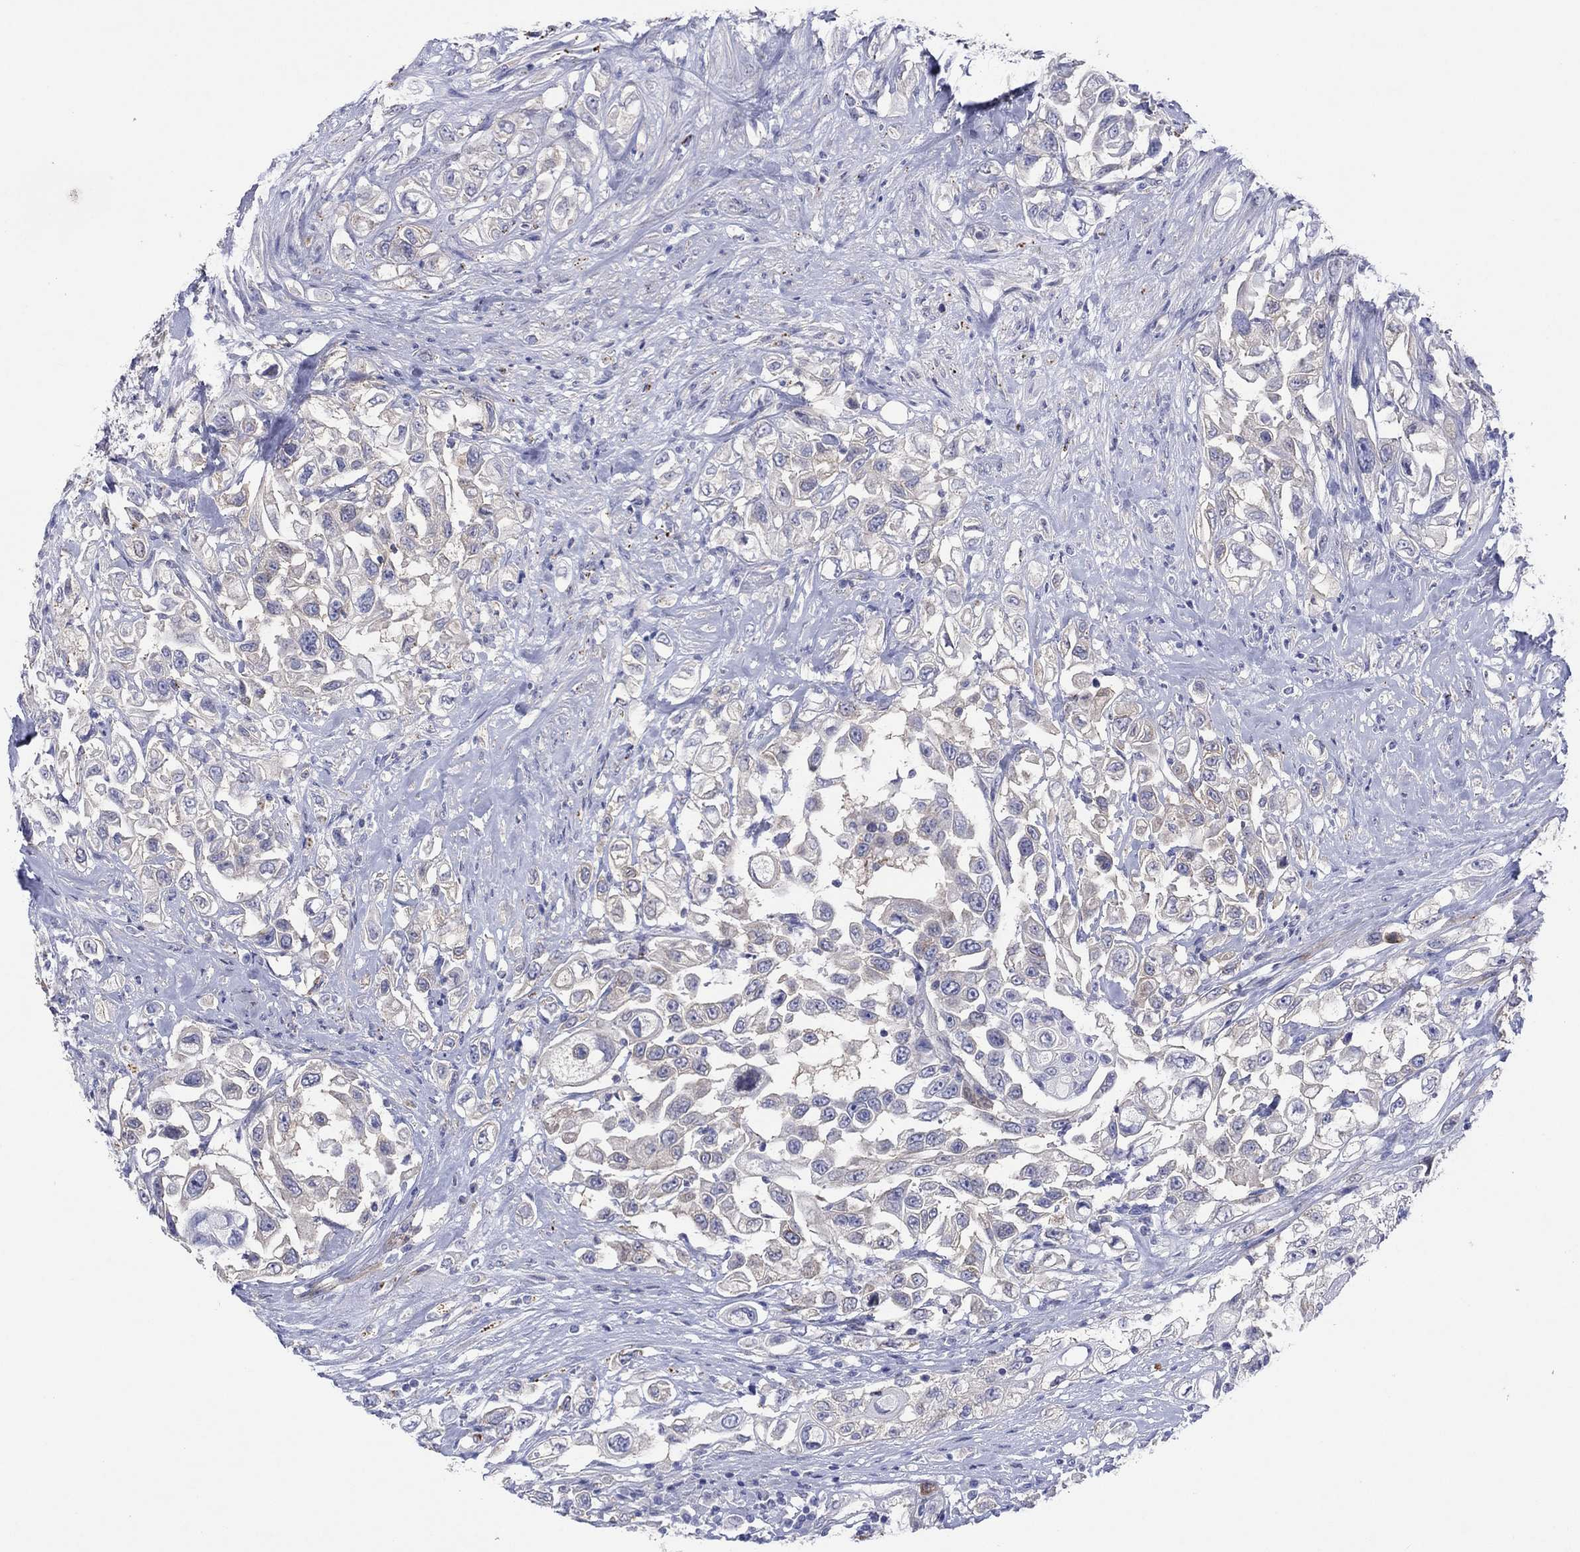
{"staining": {"intensity": "negative", "quantity": "none", "location": "none"}, "tissue": "urothelial cancer", "cell_type": "Tumor cells", "image_type": "cancer", "snomed": [{"axis": "morphology", "description": "Urothelial carcinoma, High grade"}, {"axis": "topography", "description": "Urinary bladder"}], "caption": "IHC photomicrograph of neoplastic tissue: urothelial carcinoma (high-grade) stained with DAB (3,3'-diaminobenzidine) displays no significant protein expression in tumor cells.", "gene": "TPRN", "patient": {"sex": "female", "age": 56}}